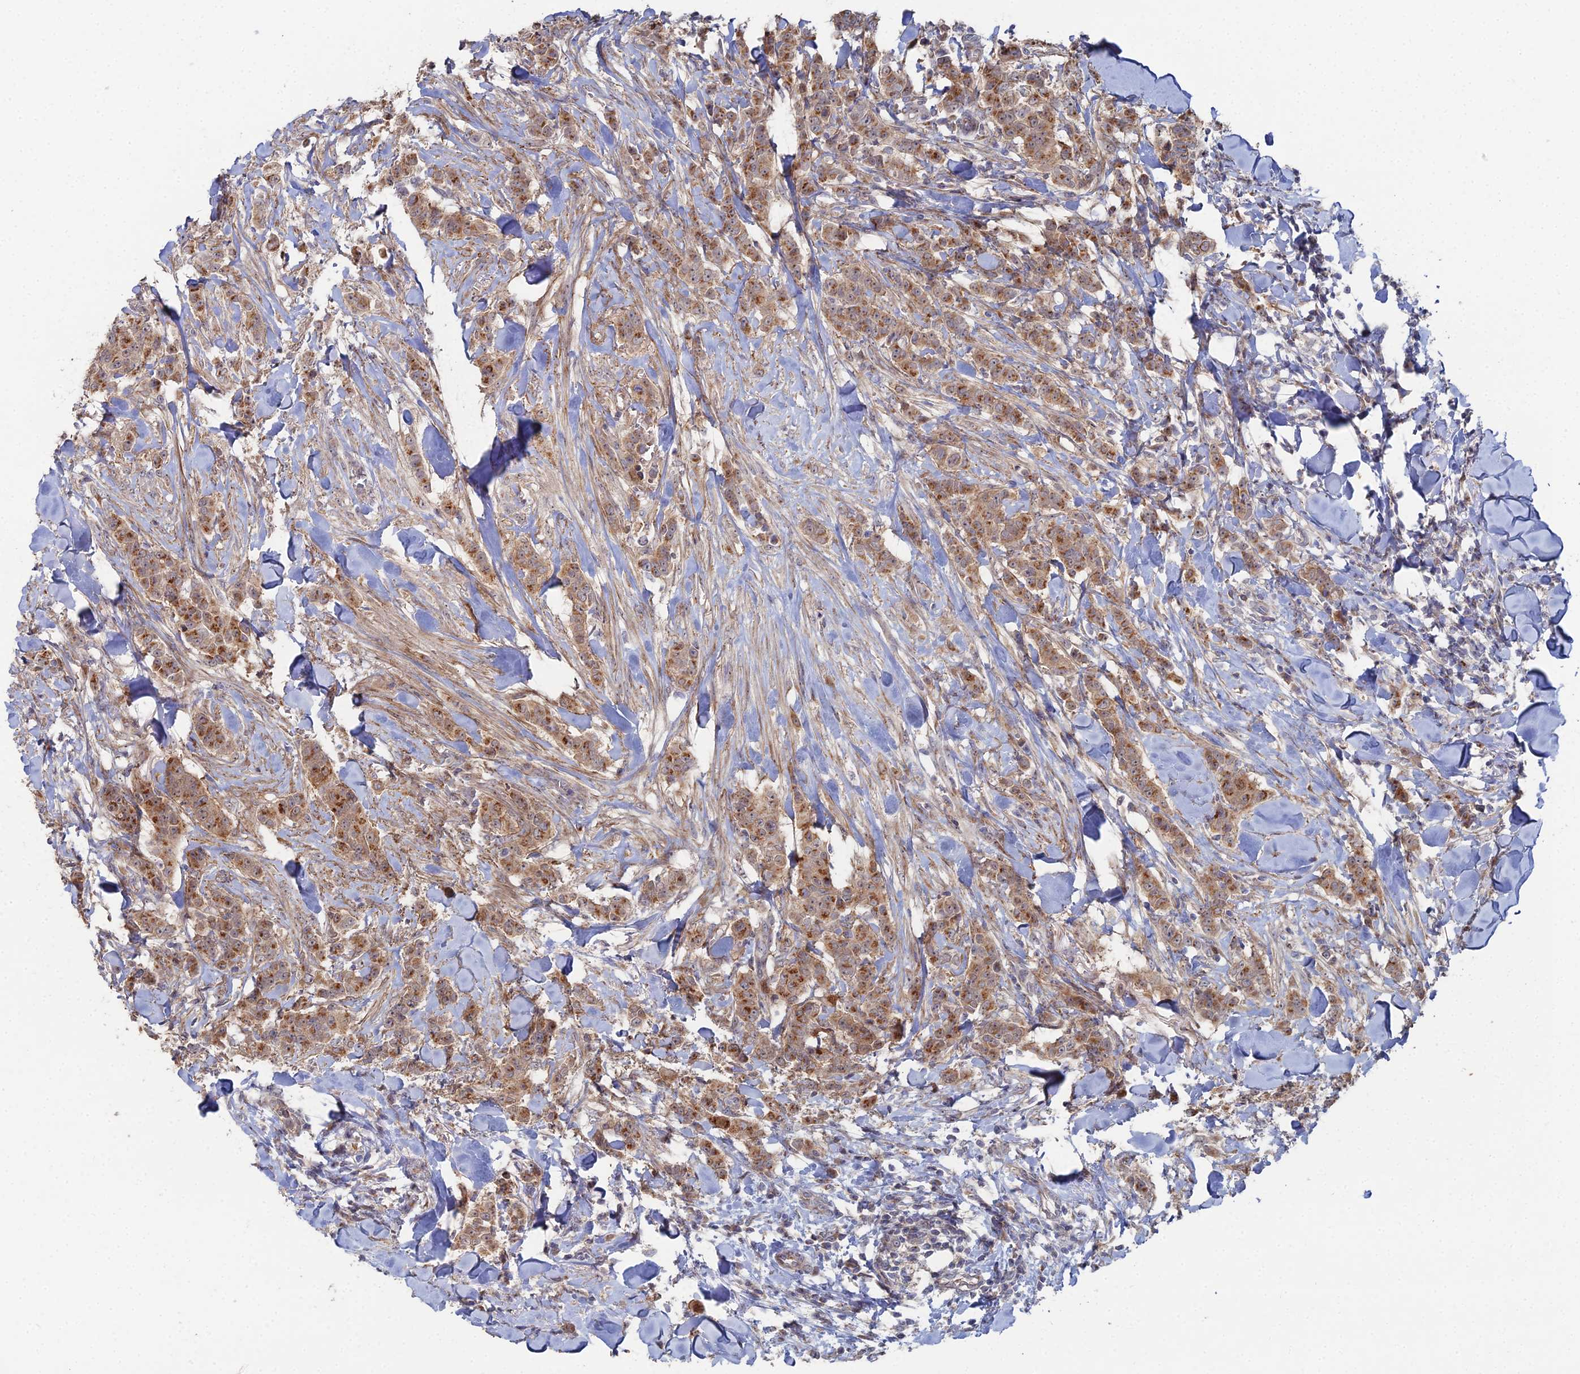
{"staining": {"intensity": "moderate", "quantity": ">75%", "location": "cytoplasmic/membranous"}, "tissue": "breast cancer", "cell_type": "Tumor cells", "image_type": "cancer", "snomed": [{"axis": "morphology", "description": "Duct carcinoma"}, {"axis": "topography", "description": "Breast"}], "caption": "IHC of human breast infiltrating ductal carcinoma reveals medium levels of moderate cytoplasmic/membranous positivity in approximately >75% of tumor cells.", "gene": "SGMS1", "patient": {"sex": "female", "age": 40}}